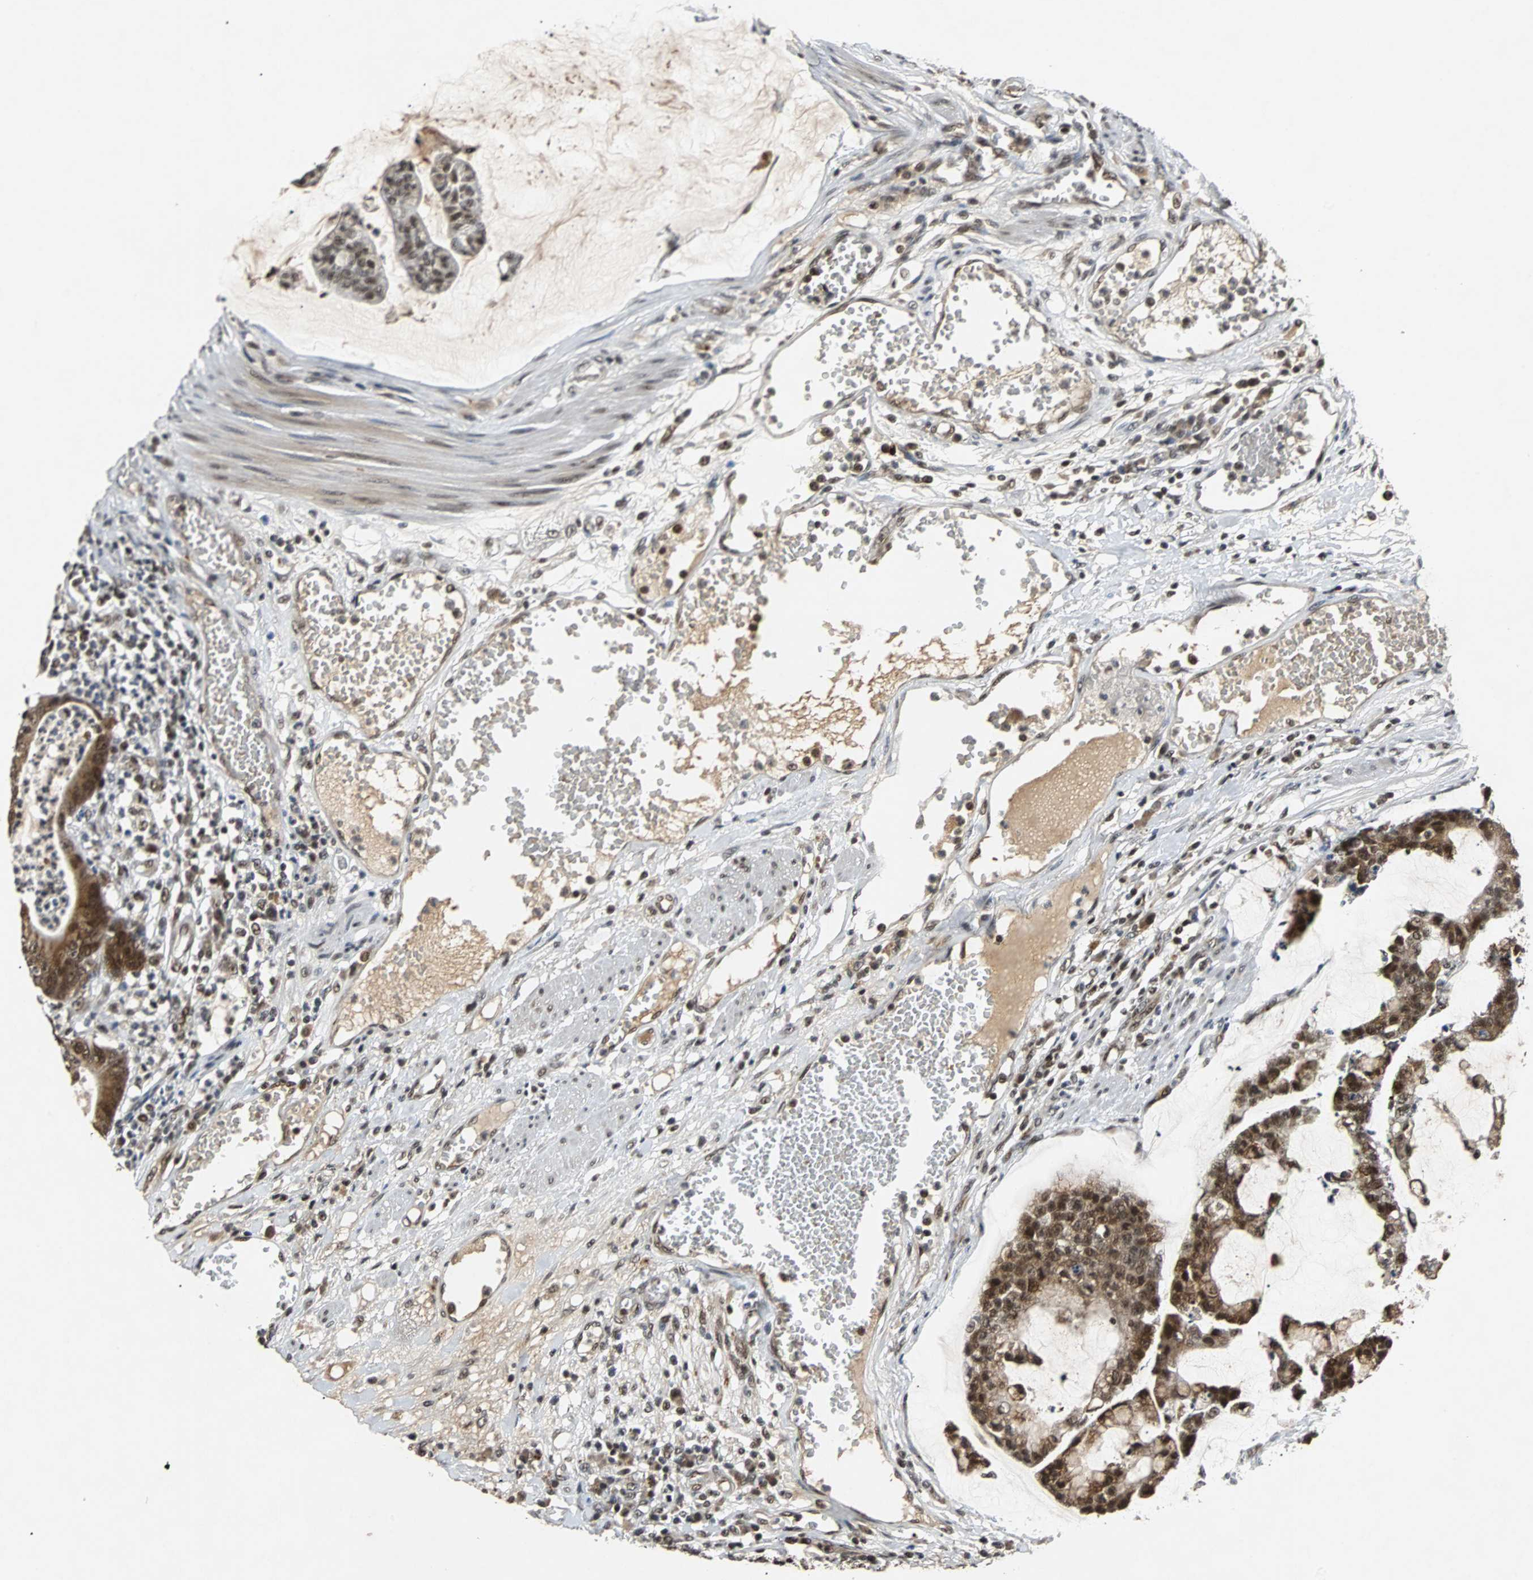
{"staining": {"intensity": "strong", "quantity": ">75%", "location": "nuclear"}, "tissue": "colorectal cancer", "cell_type": "Tumor cells", "image_type": "cancer", "snomed": [{"axis": "morphology", "description": "Adenocarcinoma, NOS"}, {"axis": "topography", "description": "Colon"}], "caption": "Adenocarcinoma (colorectal) was stained to show a protein in brown. There is high levels of strong nuclear staining in approximately >75% of tumor cells. The protein is shown in brown color, while the nuclei are stained blue.", "gene": "TAF5", "patient": {"sex": "female", "age": 84}}